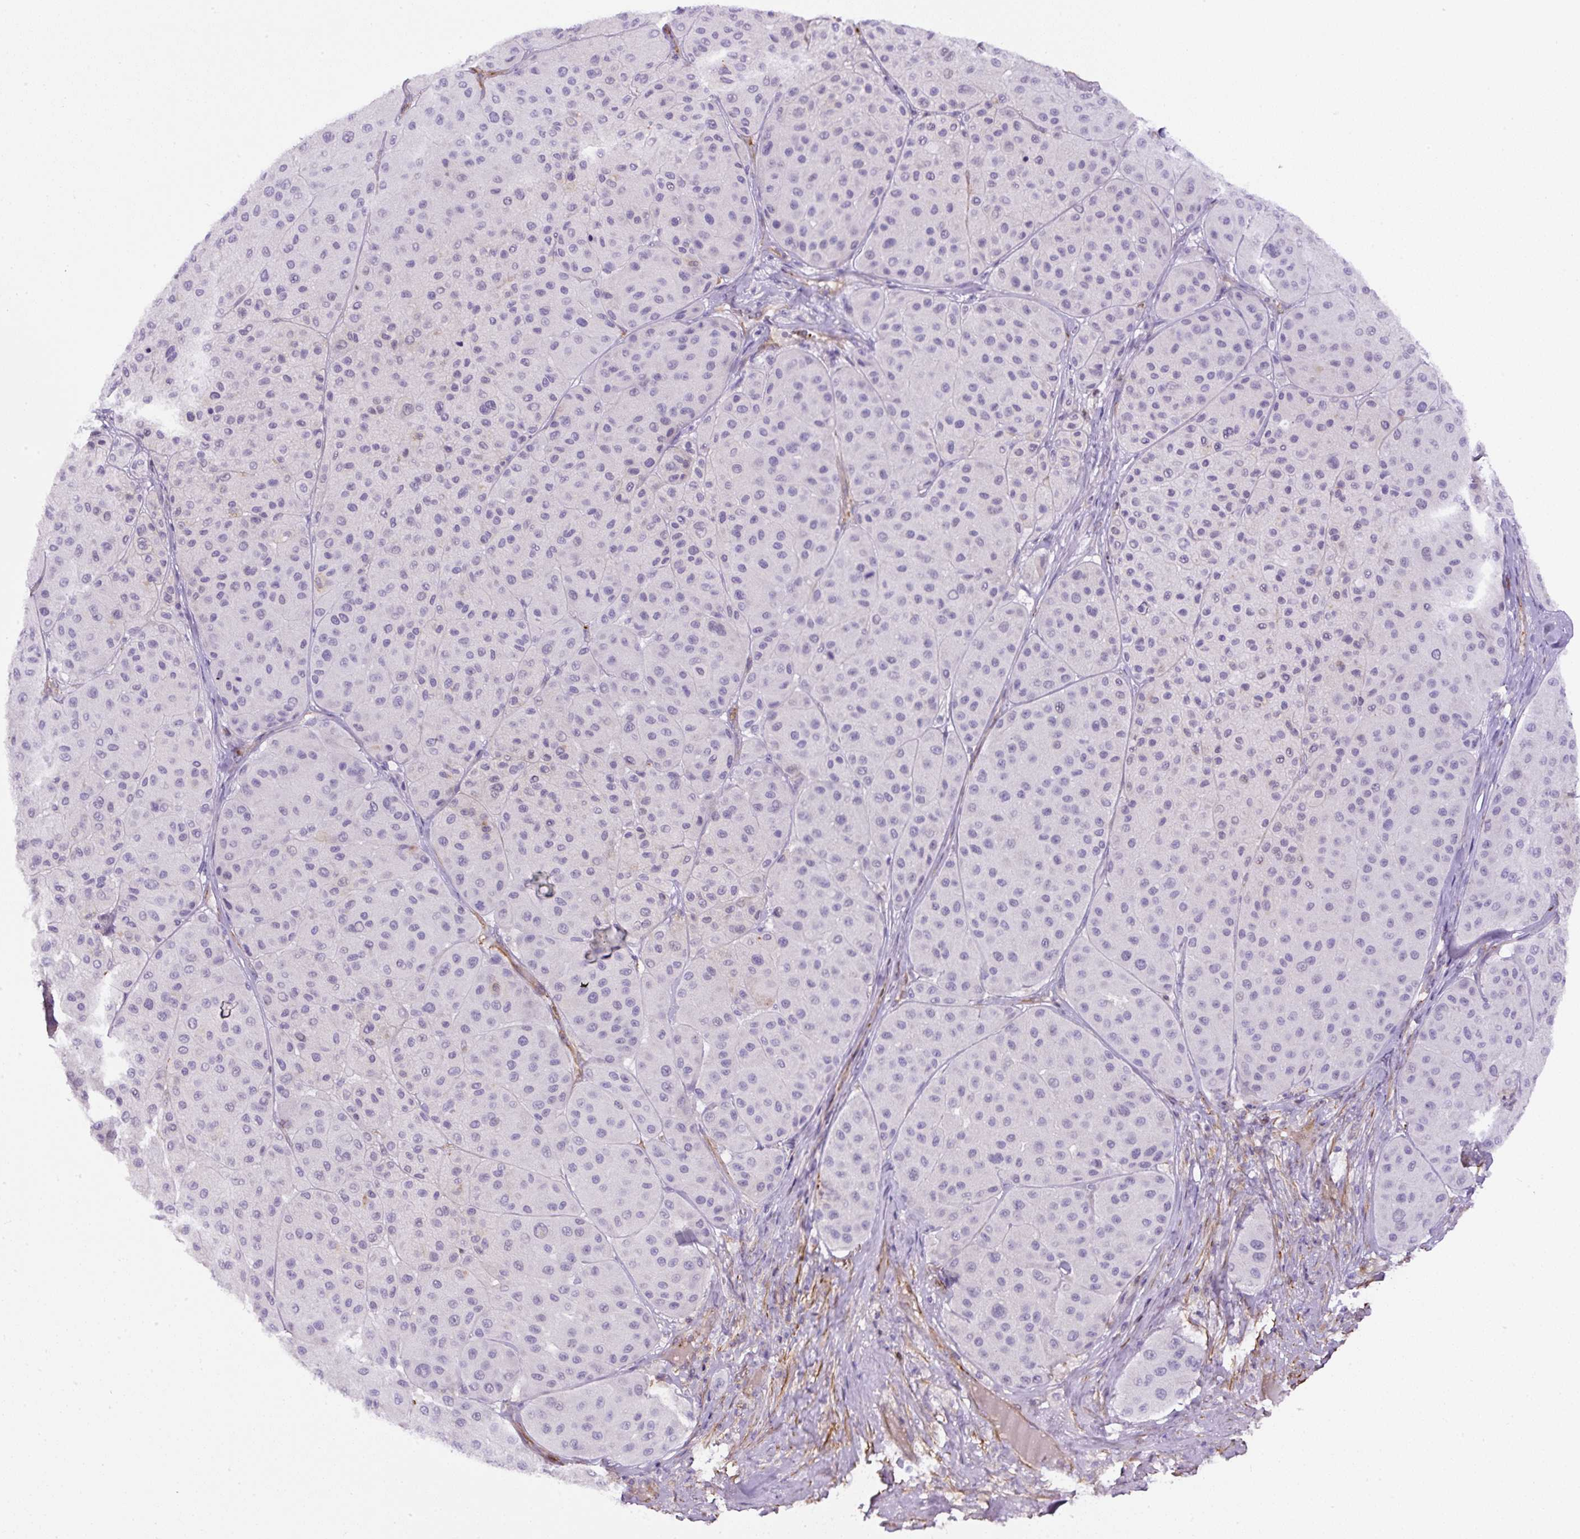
{"staining": {"intensity": "negative", "quantity": "none", "location": "none"}, "tissue": "melanoma", "cell_type": "Tumor cells", "image_type": "cancer", "snomed": [{"axis": "morphology", "description": "Malignant melanoma, Metastatic site"}, {"axis": "topography", "description": "Smooth muscle"}], "caption": "This is an immunohistochemistry (IHC) image of melanoma. There is no positivity in tumor cells.", "gene": "B3GALT5", "patient": {"sex": "male", "age": 41}}